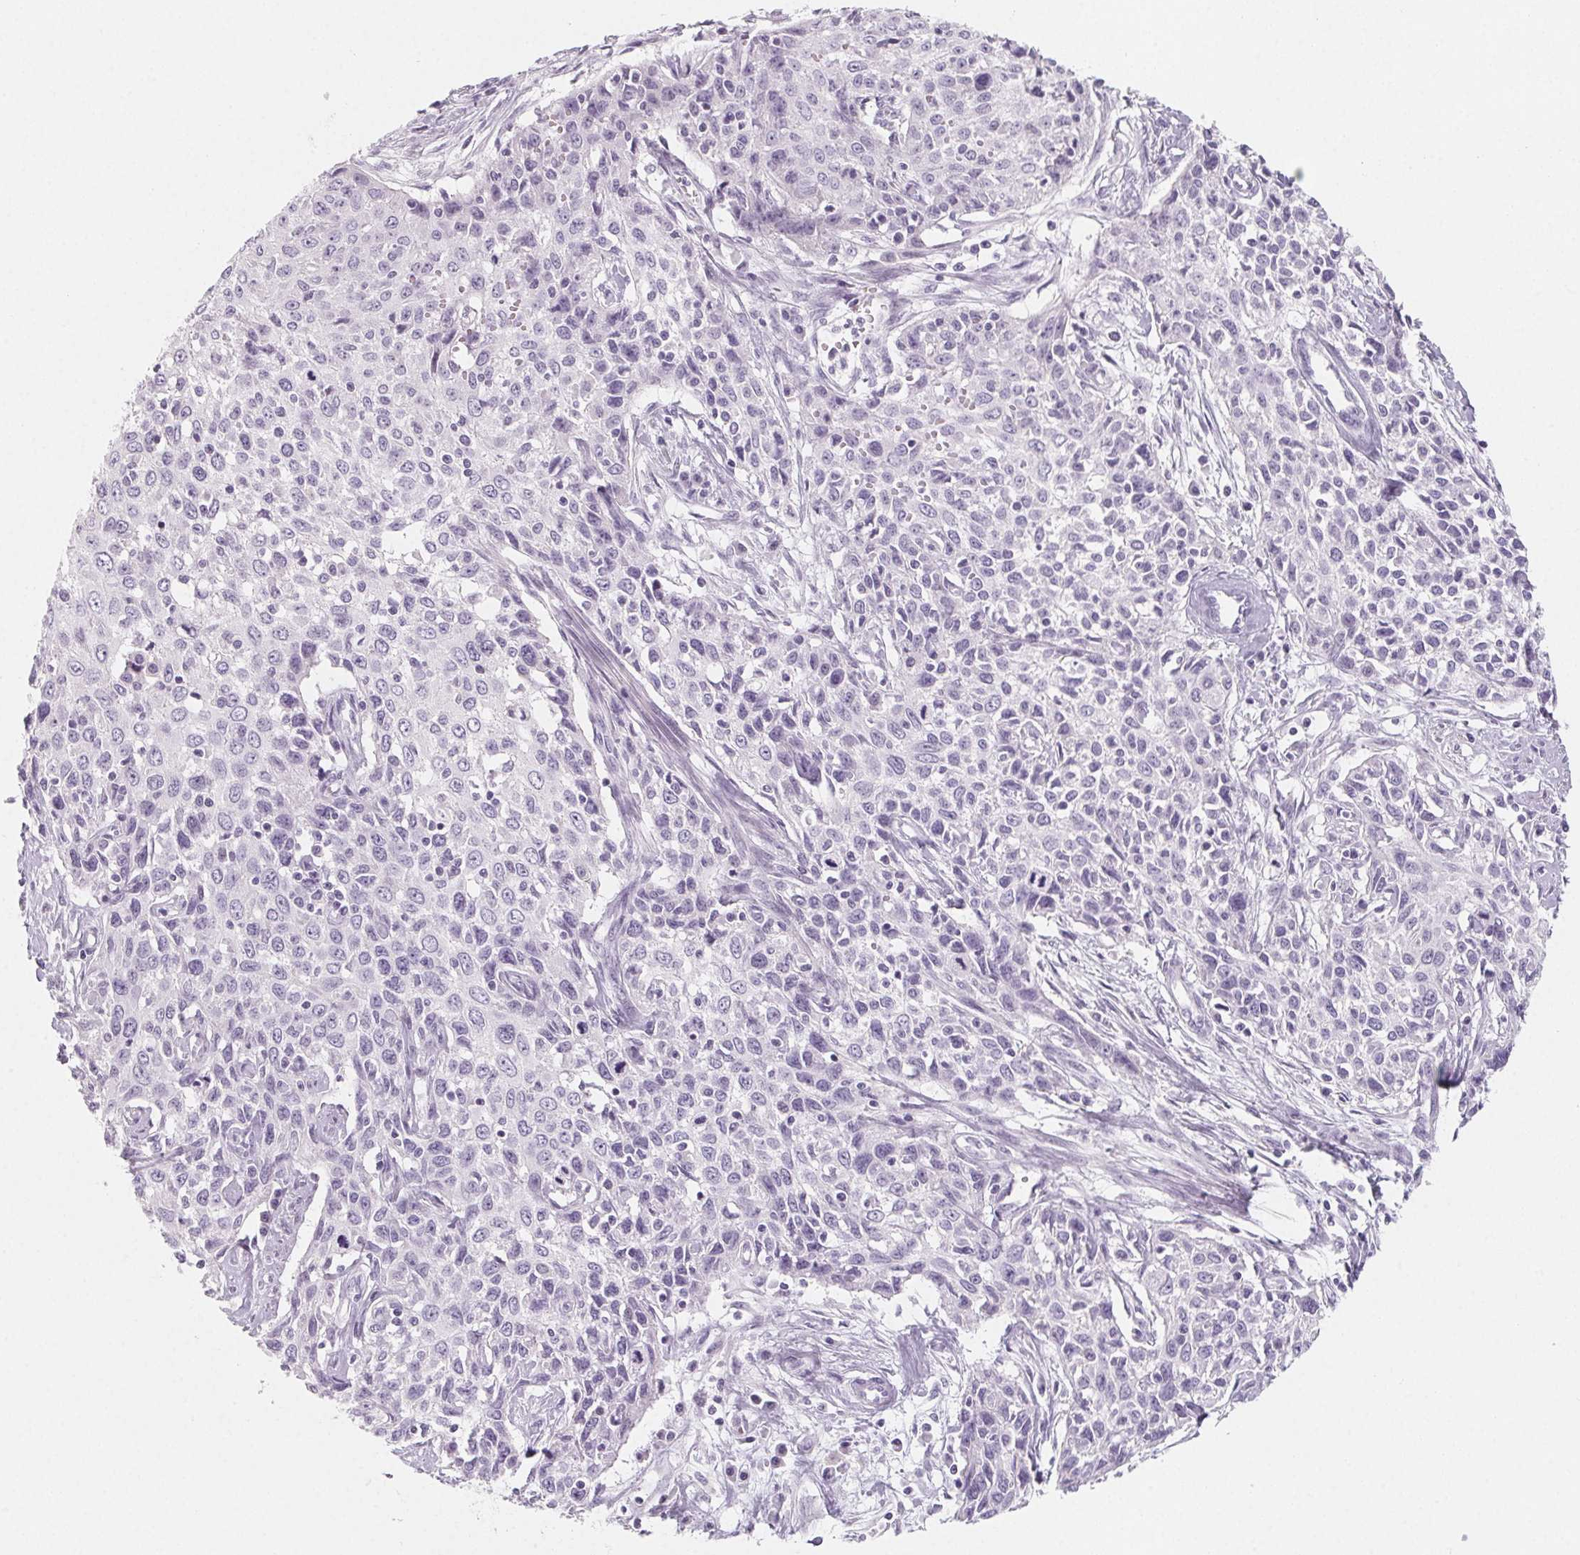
{"staining": {"intensity": "negative", "quantity": "none", "location": "none"}, "tissue": "cervical cancer", "cell_type": "Tumor cells", "image_type": "cancer", "snomed": [{"axis": "morphology", "description": "Squamous cell carcinoma, NOS"}, {"axis": "topography", "description": "Cervix"}], "caption": "The immunohistochemistry (IHC) micrograph has no significant expression in tumor cells of cervical cancer tissue.", "gene": "SH3GL2", "patient": {"sex": "female", "age": 38}}